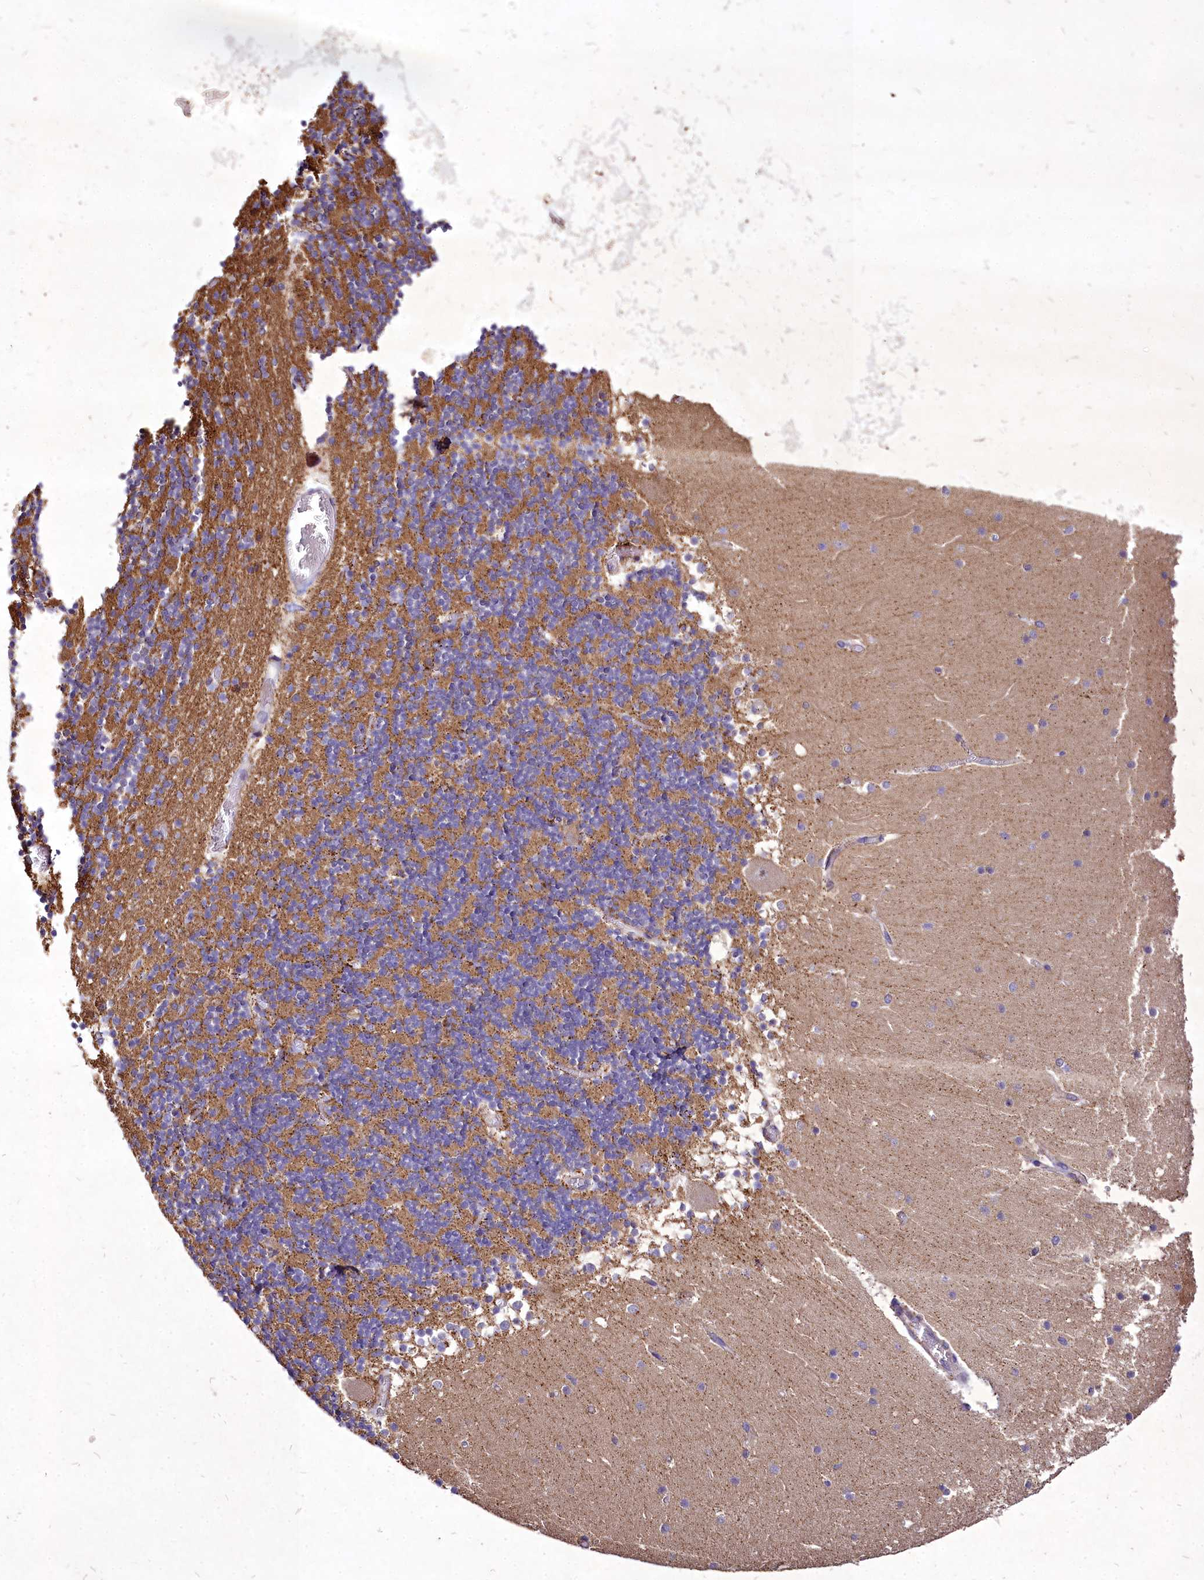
{"staining": {"intensity": "moderate", "quantity": "25%-75%", "location": "cytoplasmic/membranous"}, "tissue": "cerebellum", "cell_type": "Cells in granular layer", "image_type": "normal", "snomed": [{"axis": "morphology", "description": "Normal tissue, NOS"}, {"axis": "topography", "description": "Cerebellum"}], "caption": "Immunohistochemical staining of unremarkable cerebellum shows 25%-75% levels of moderate cytoplasmic/membranous protein expression in approximately 25%-75% of cells in granular layer. (IHC, brightfield microscopy, high magnification).", "gene": "SKA1", "patient": {"sex": "female", "age": 28}}